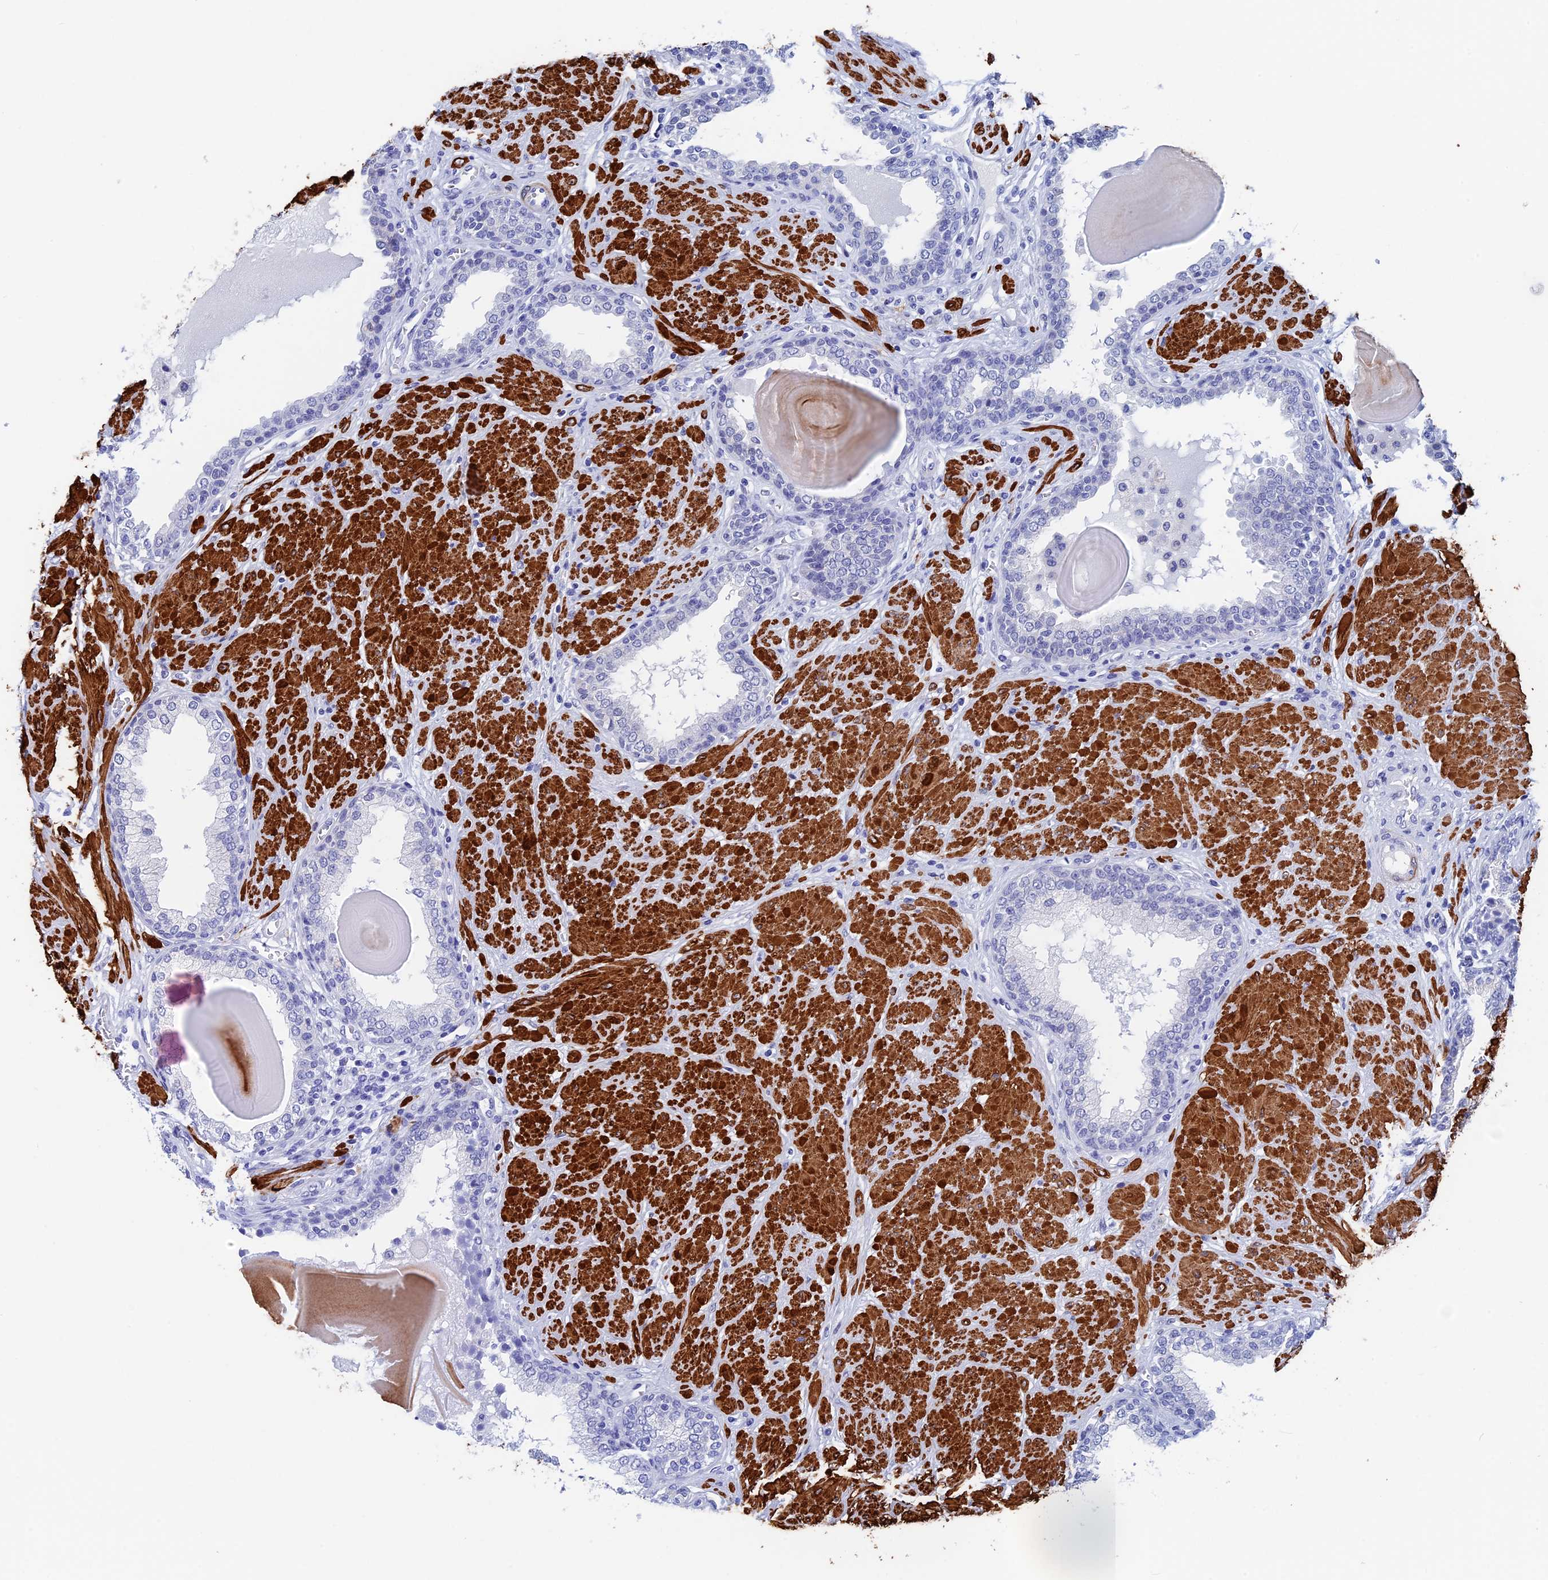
{"staining": {"intensity": "negative", "quantity": "none", "location": "none"}, "tissue": "prostate", "cell_type": "Glandular cells", "image_type": "normal", "snomed": [{"axis": "morphology", "description": "Normal tissue, NOS"}, {"axis": "topography", "description": "Prostate"}], "caption": "A histopathology image of prostate stained for a protein reveals no brown staining in glandular cells.", "gene": "WDR83", "patient": {"sex": "male", "age": 51}}